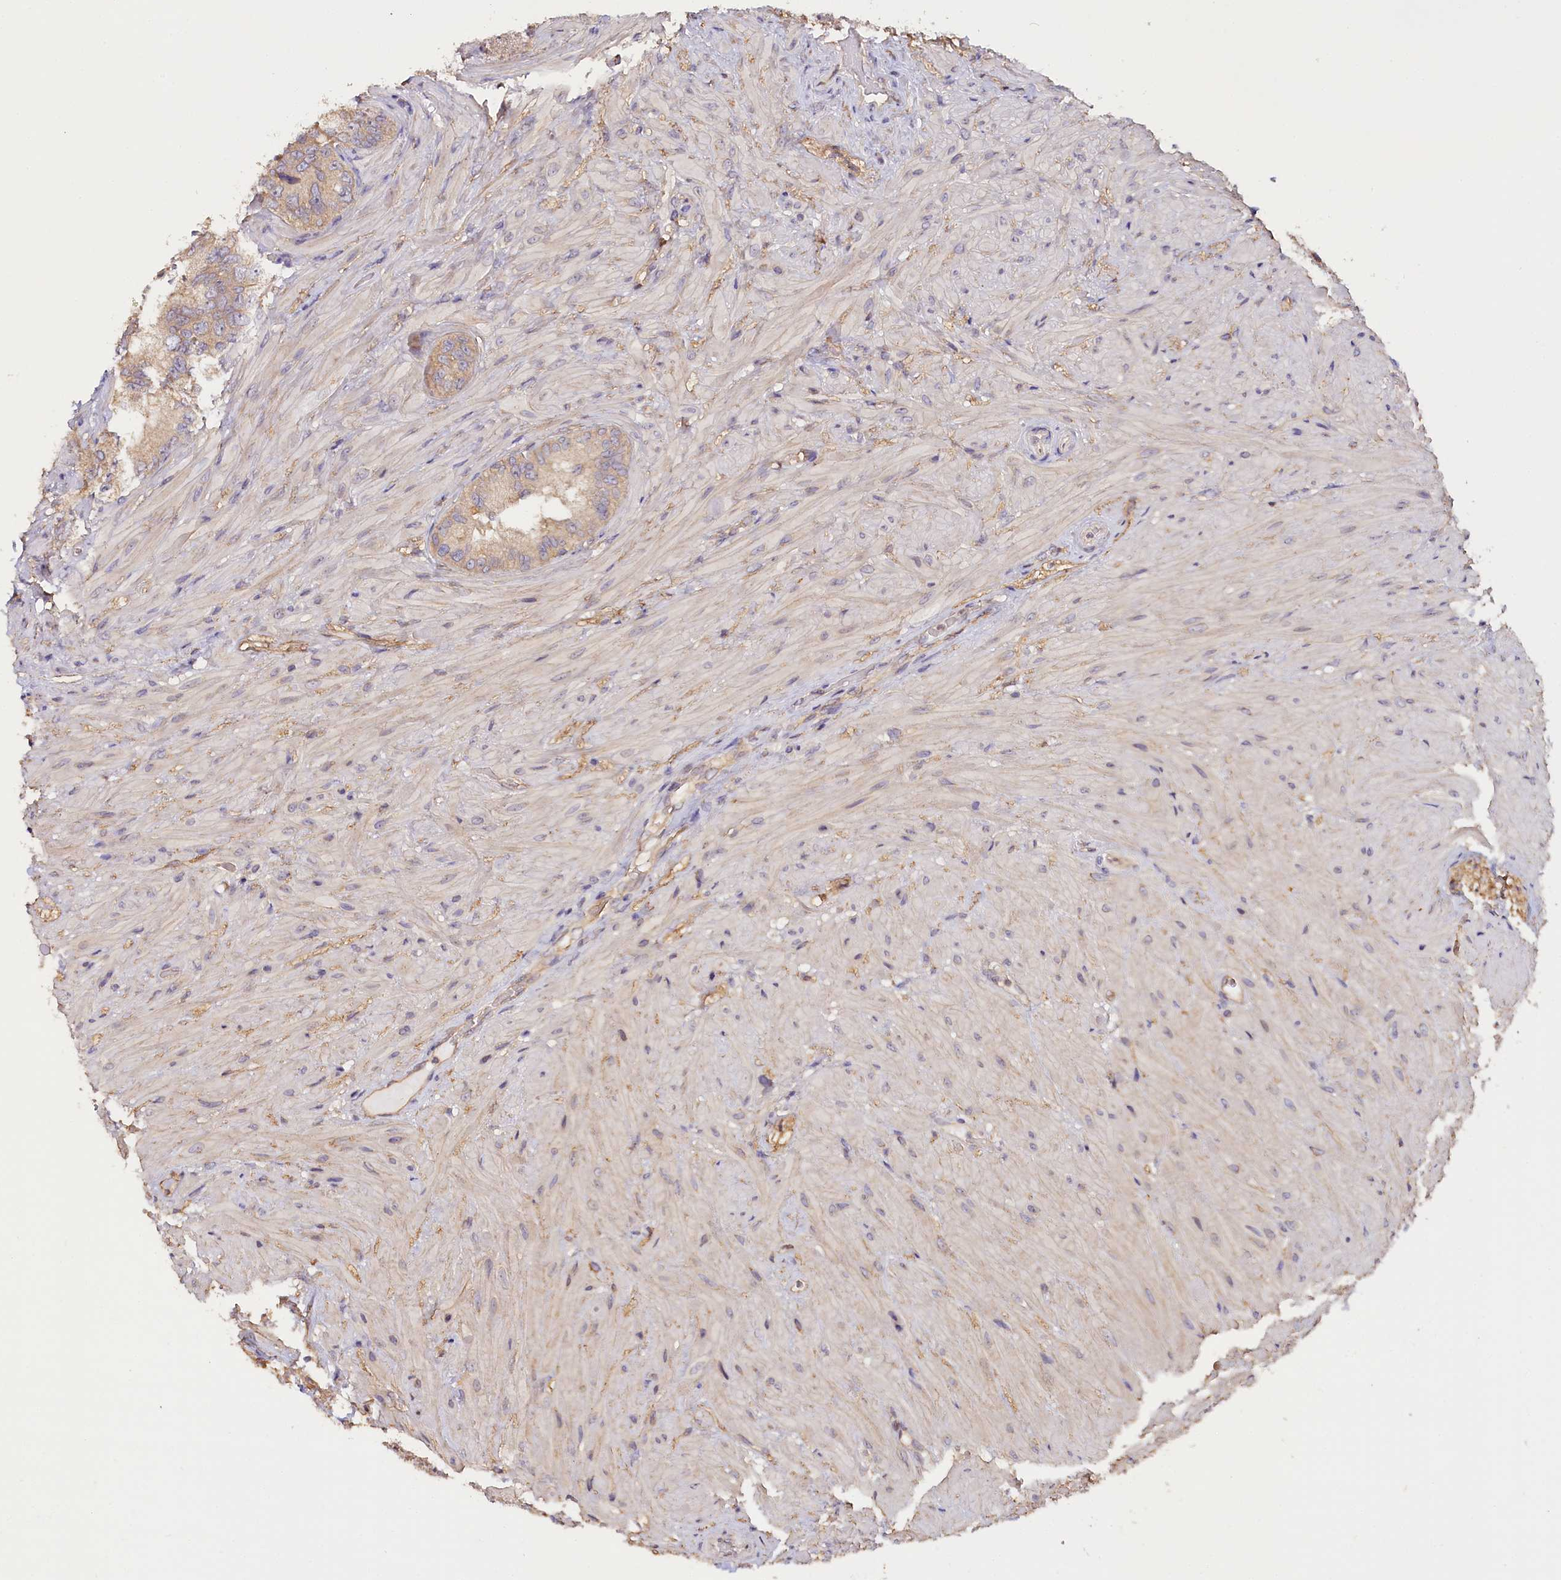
{"staining": {"intensity": "weak", "quantity": ">75%", "location": "cytoplasmic/membranous"}, "tissue": "seminal vesicle", "cell_type": "Glandular cells", "image_type": "normal", "snomed": [{"axis": "morphology", "description": "Normal tissue, NOS"}, {"axis": "topography", "description": "Seminal veicle"}, {"axis": "topography", "description": "Peripheral nerve tissue"}], "caption": "The photomicrograph exhibits staining of unremarkable seminal vesicle, revealing weak cytoplasmic/membranous protein expression (brown color) within glandular cells.", "gene": "KATNB1", "patient": {"sex": "male", "age": 67}}